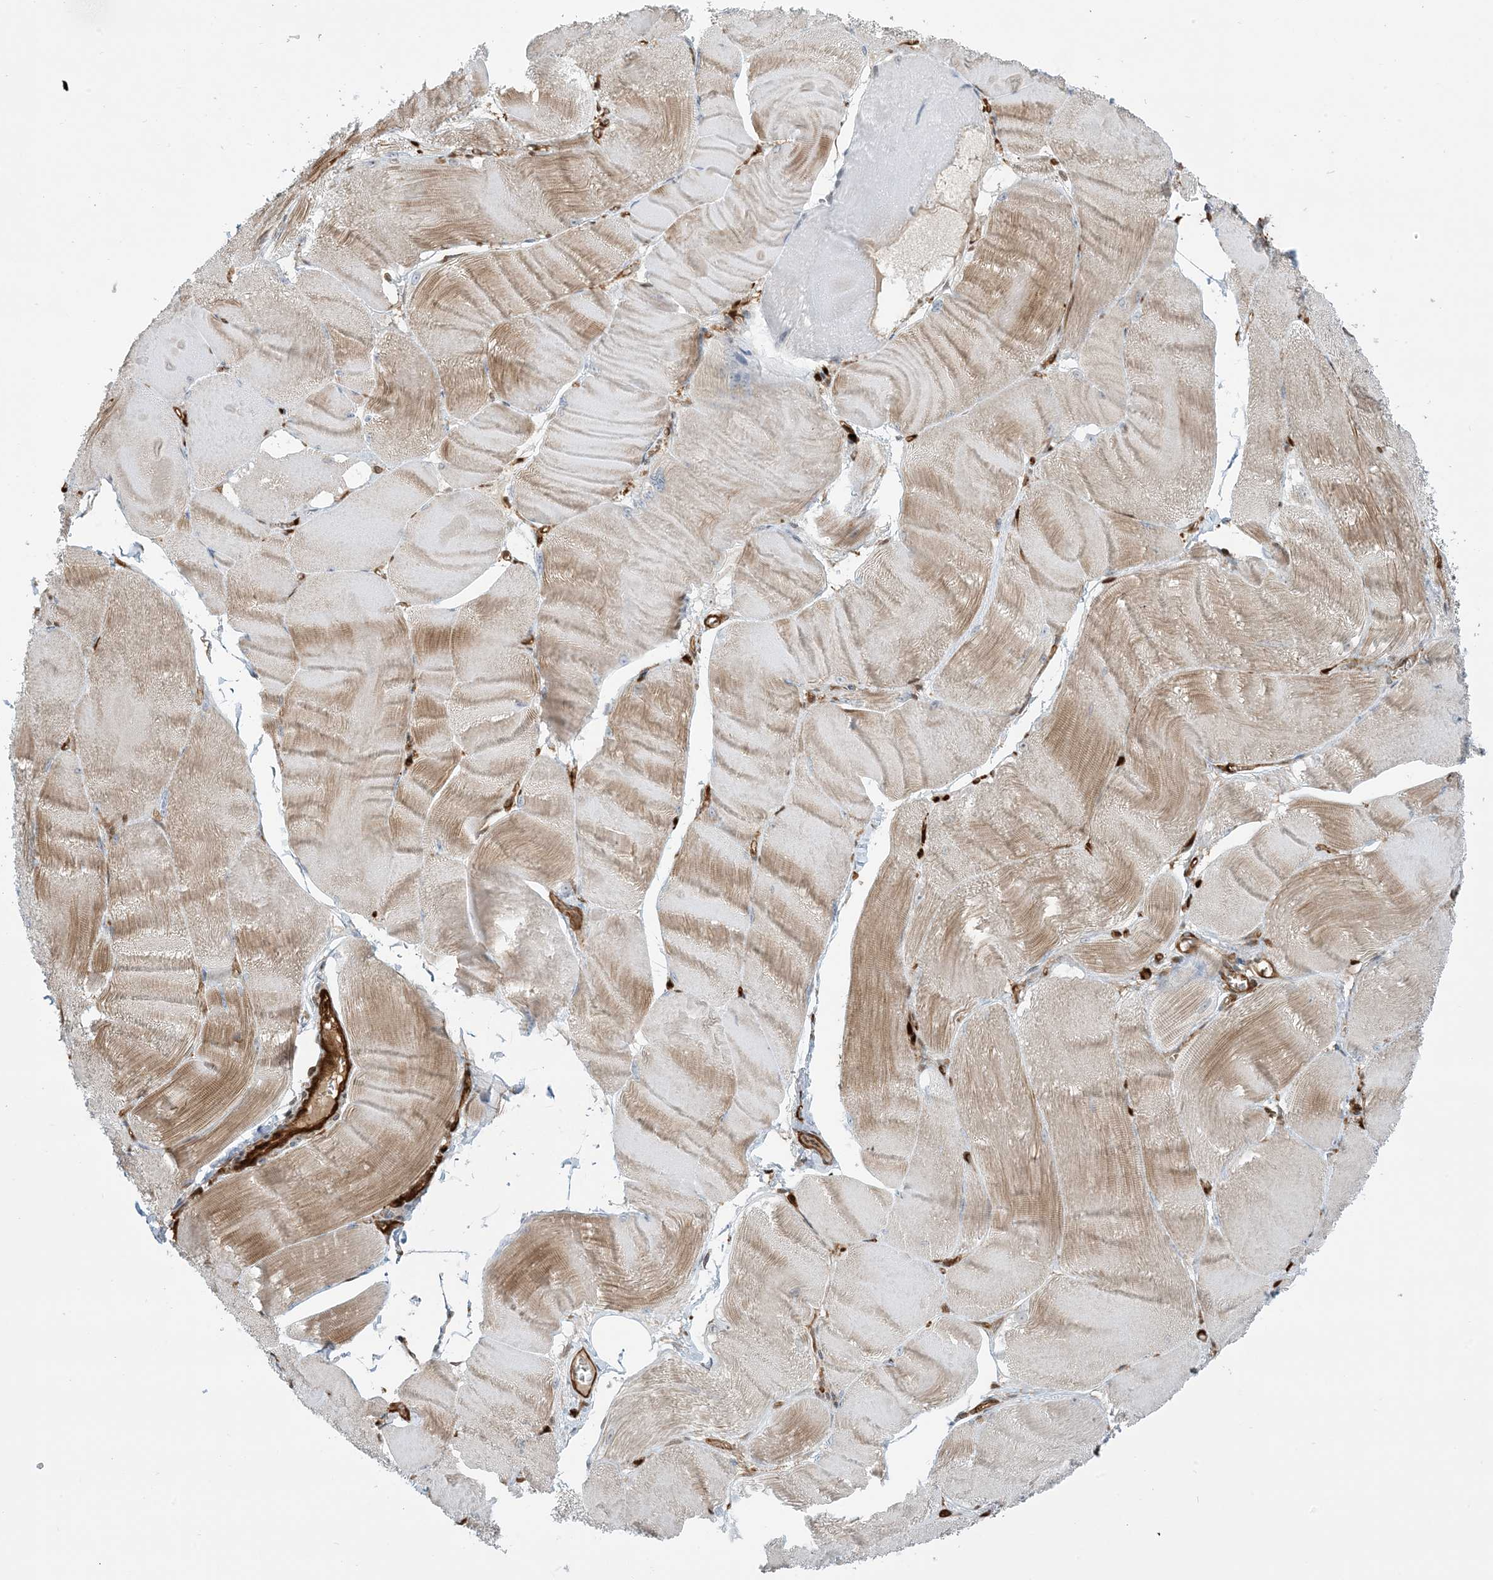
{"staining": {"intensity": "moderate", "quantity": "25%-75%", "location": "cytoplasmic/membranous"}, "tissue": "skeletal muscle", "cell_type": "Myocytes", "image_type": "normal", "snomed": [{"axis": "morphology", "description": "Normal tissue, NOS"}, {"axis": "morphology", "description": "Basal cell carcinoma"}, {"axis": "topography", "description": "Skeletal muscle"}], "caption": "Human skeletal muscle stained for a protein (brown) shows moderate cytoplasmic/membranous positive positivity in approximately 25%-75% of myocytes.", "gene": "PPM1F", "patient": {"sex": "female", "age": 64}}